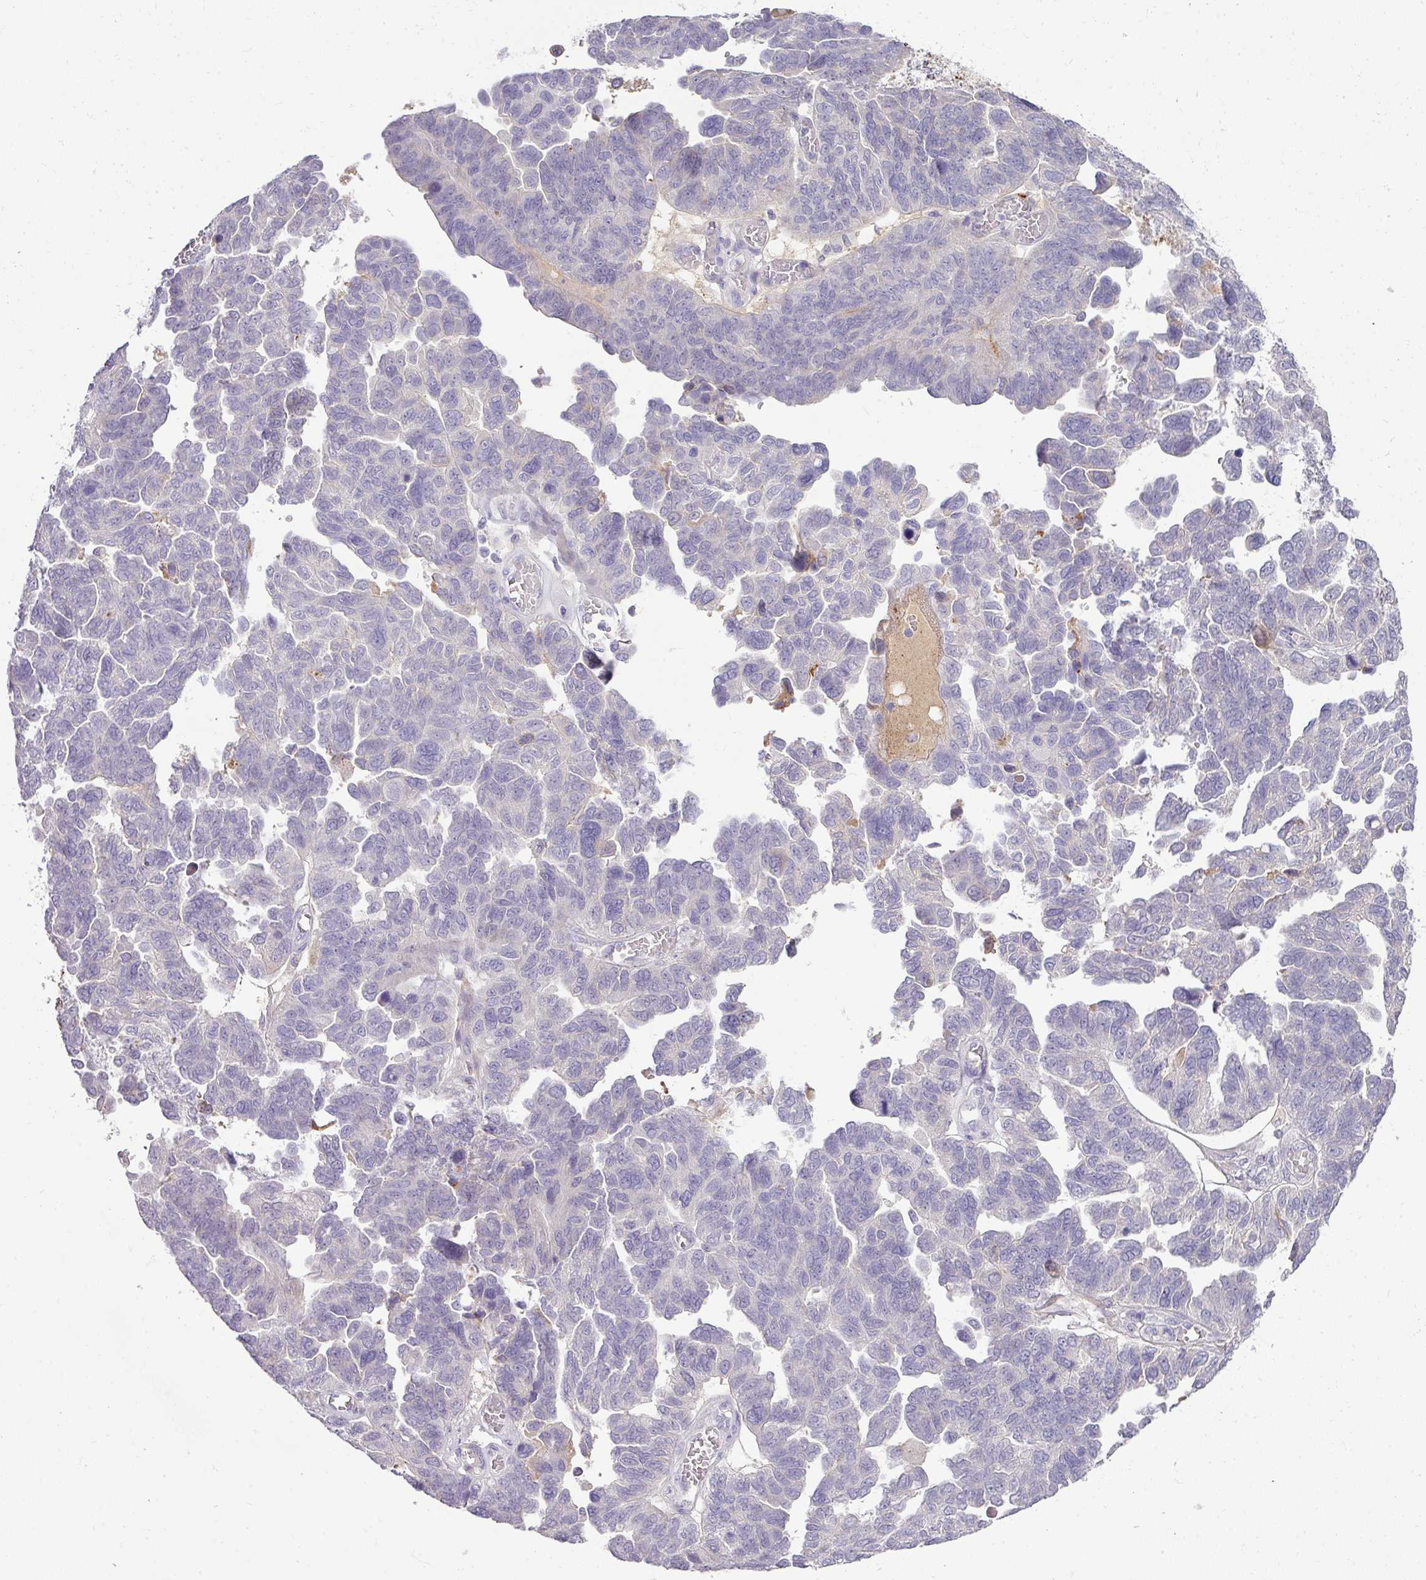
{"staining": {"intensity": "negative", "quantity": "none", "location": "none"}, "tissue": "ovarian cancer", "cell_type": "Tumor cells", "image_type": "cancer", "snomed": [{"axis": "morphology", "description": "Cystadenocarcinoma, serous, NOS"}, {"axis": "topography", "description": "Ovary"}], "caption": "Human serous cystadenocarcinoma (ovarian) stained for a protein using IHC displays no staining in tumor cells.", "gene": "FGF17", "patient": {"sex": "female", "age": 64}}